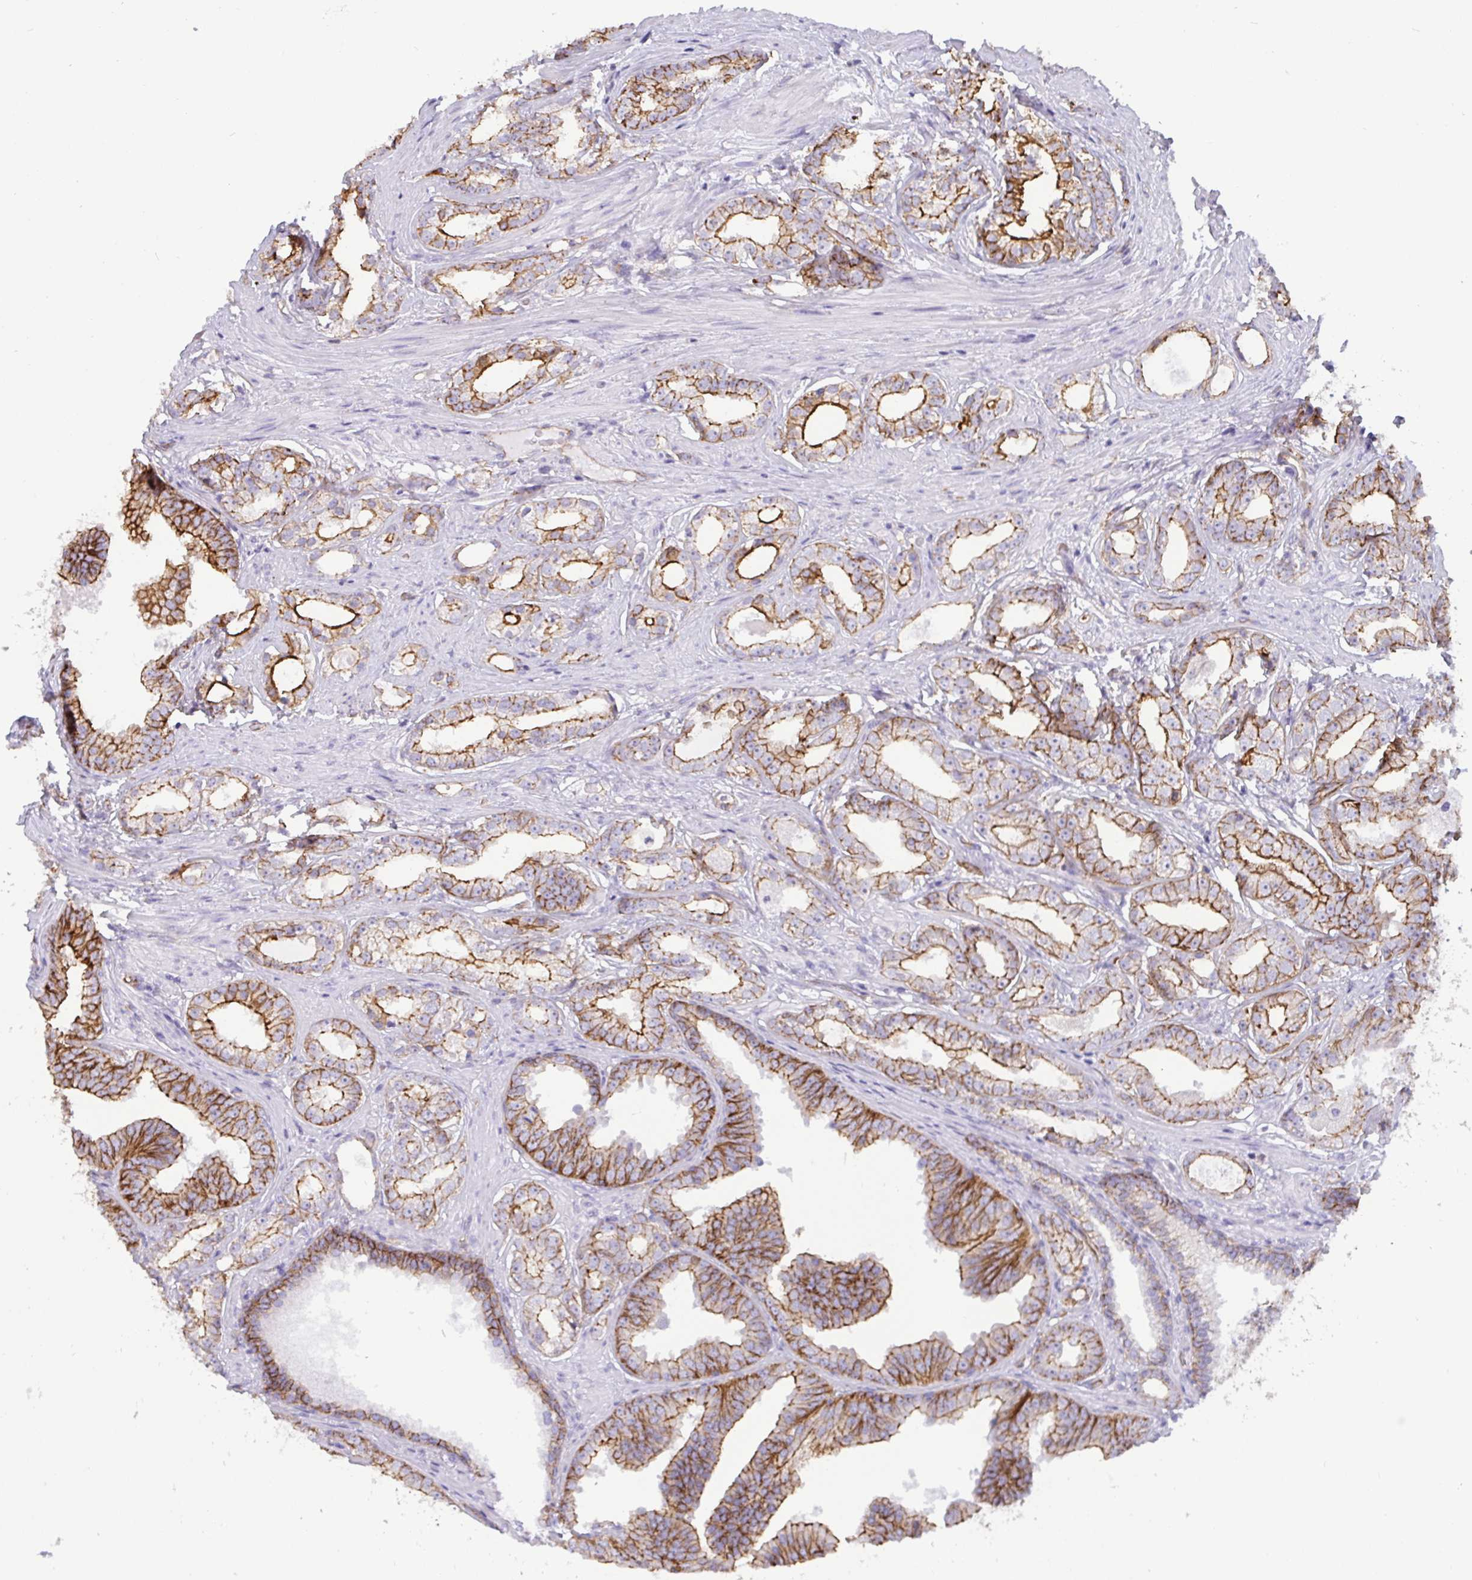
{"staining": {"intensity": "moderate", "quantity": ">75%", "location": "cytoplasmic/membranous"}, "tissue": "prostate cancer", "cell_type": "Tumor cells", "image_type": "cancer", "snomed": [{"axis": "morphology", "description": "Adenocarcinoma, Low grade"}, {"axis": "topography", "description": "Prostate"}], "caption": "Prostate cancer (low-grade adenocarcinoma) stained with immunohistochemistry exhibits moderate cytoplasmic/membranous expression in approximately >75% of tumor cells. (Brightfield microscopy of DAB IHC at high magnification).", "gene": "LIMA1", "patient": {"sex": "male", "age": 65}}